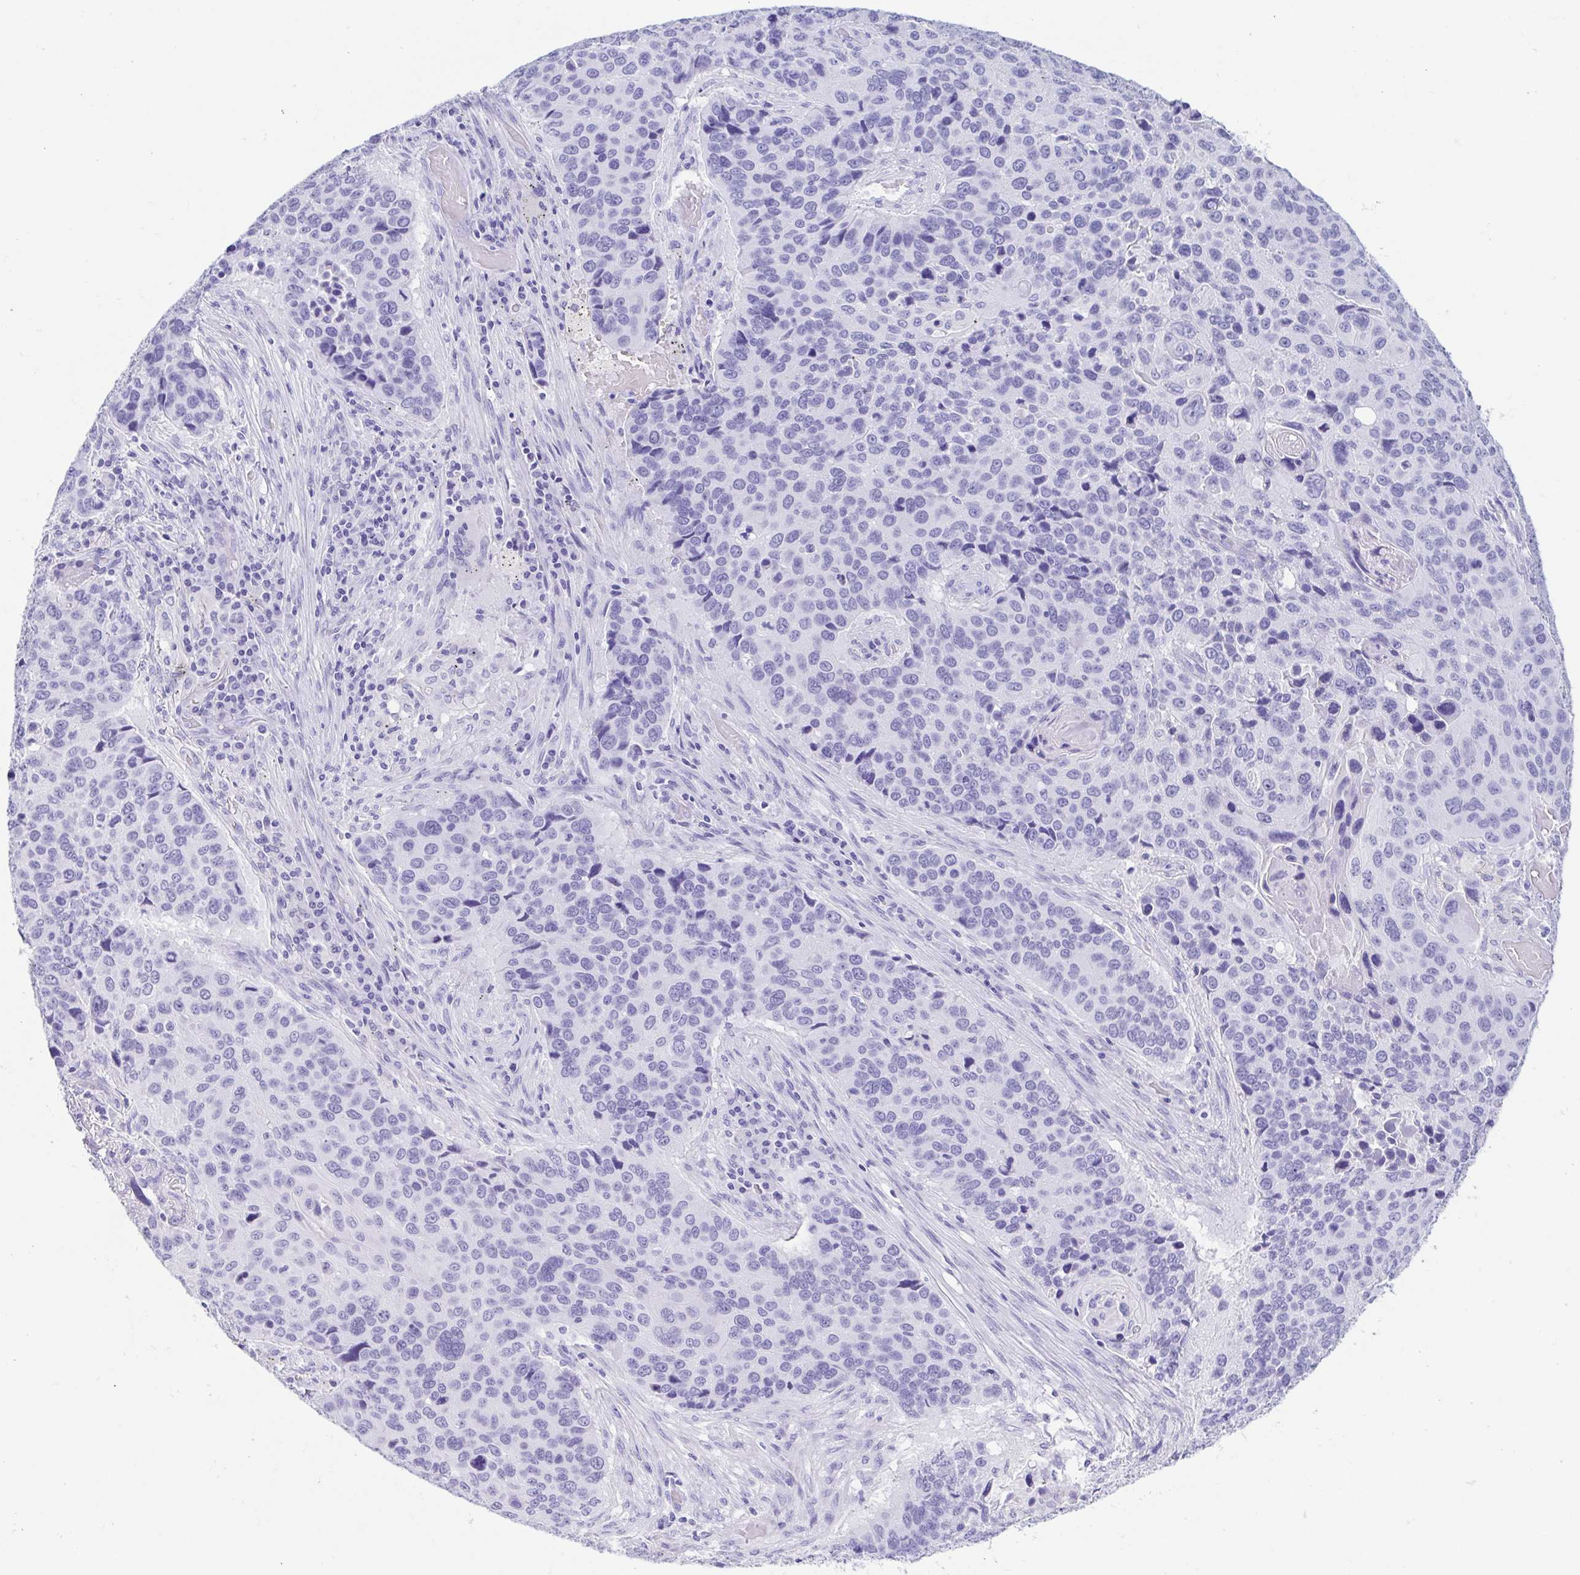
{"staining": {"intensity": "negative", "quantity": "none", "location": "none"}, "tissue": "lung cancer", "cell_type": "Tumor cells", "image_type": "cancer", "snomed": [{"axis": "morphology", "description": "Squamous cell carcinoma, NOS"}, {"axis": "topography", "description": "Lung"}], "caption": "Tumor cells show no significant protein staining in squamous cell carcinoma (lung).", "gene": "GKN1", "patient": {"sex": "male", "age": 68}}